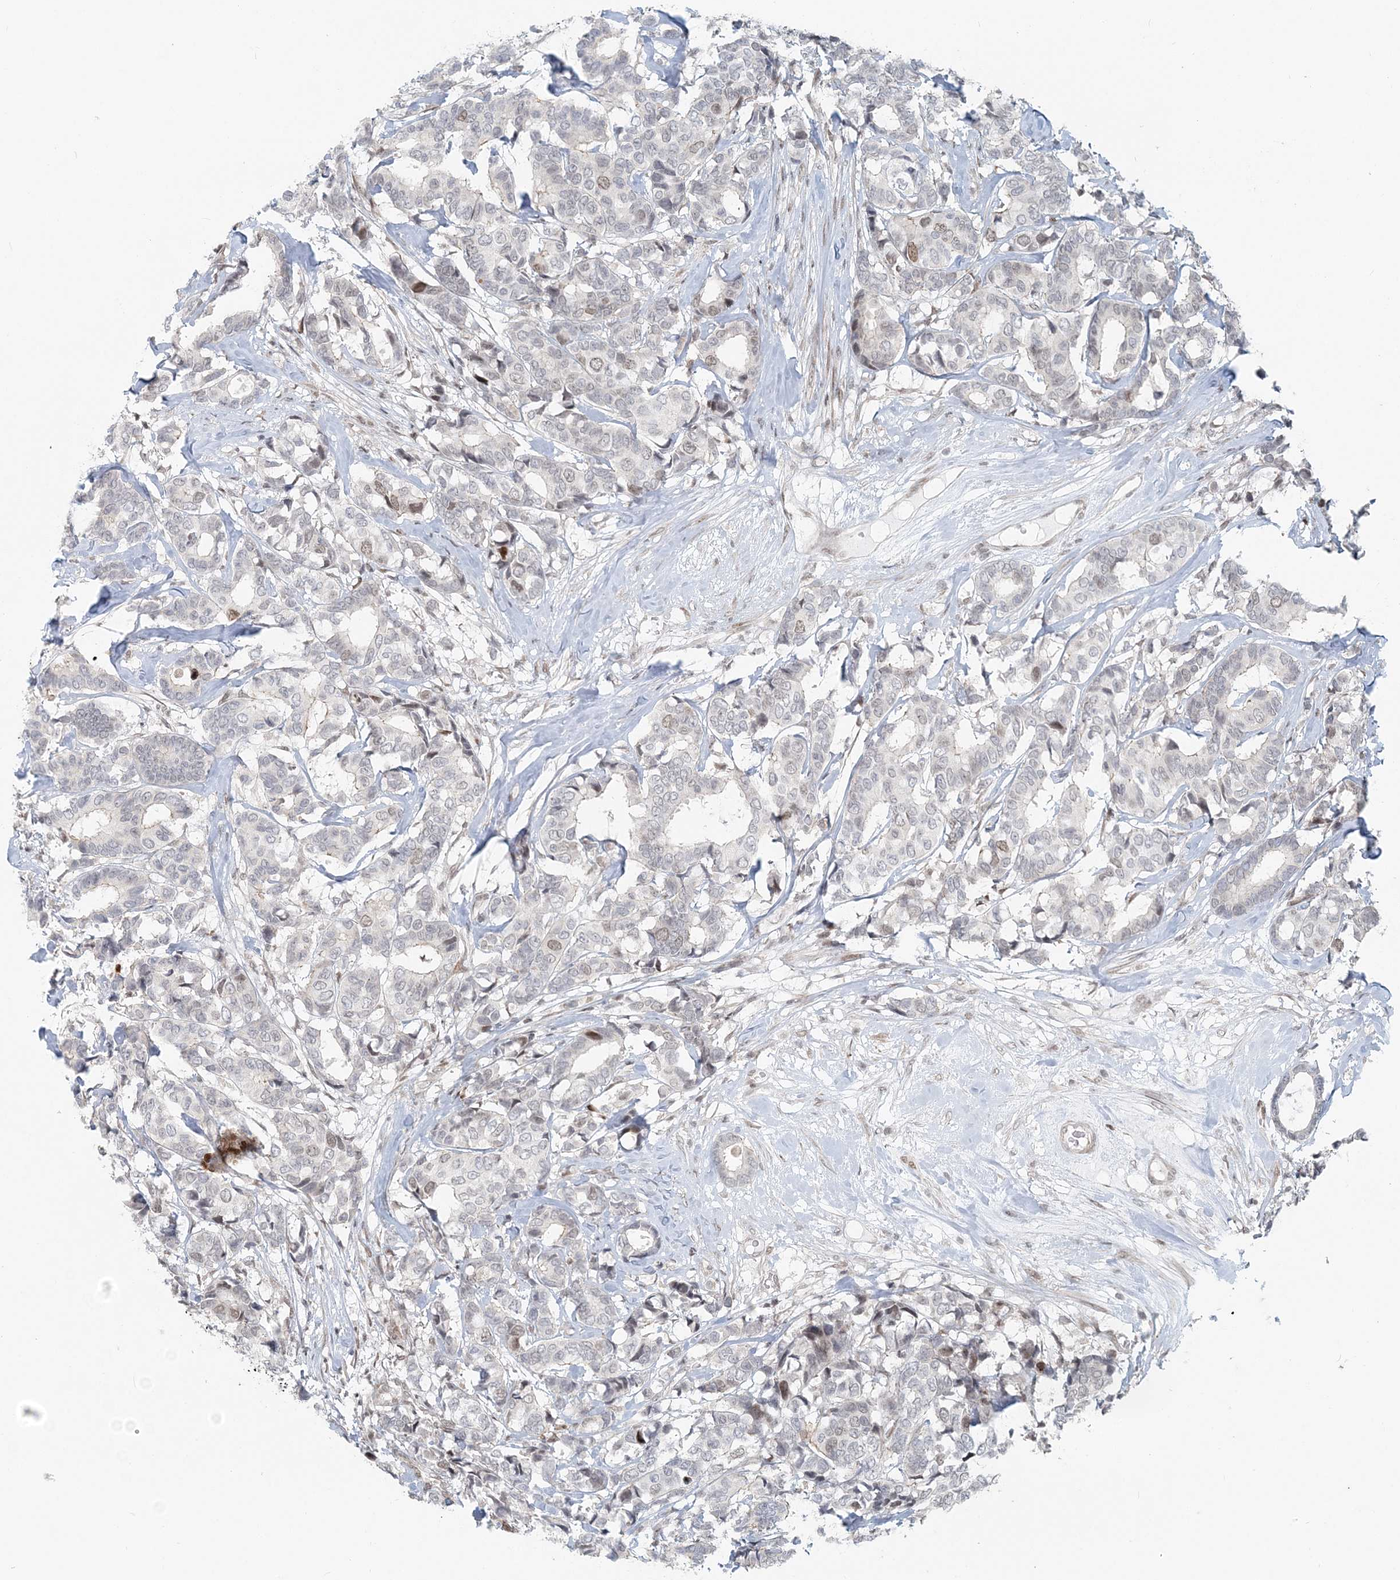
{"staining": {"intensity": "negative", "quantity": "none", "location": "none"}, "tissue": "breast cancer", "cell_type": "Tumor cells", "image_type": "cancer", "snomed": [{"axis": "morphology", "description": "Duct carcinoma"}, {"axis": "topography", "description": "Breast"}], "caption": "DAB (3,3'-diaminobenzidine) immunohistochemical staining of human infiltrating ductal carcinoma (breast) shows no significant expression in tumor cells.", "gene": "BAZ1B", "patient": {"sex": "female", "age": 87}}